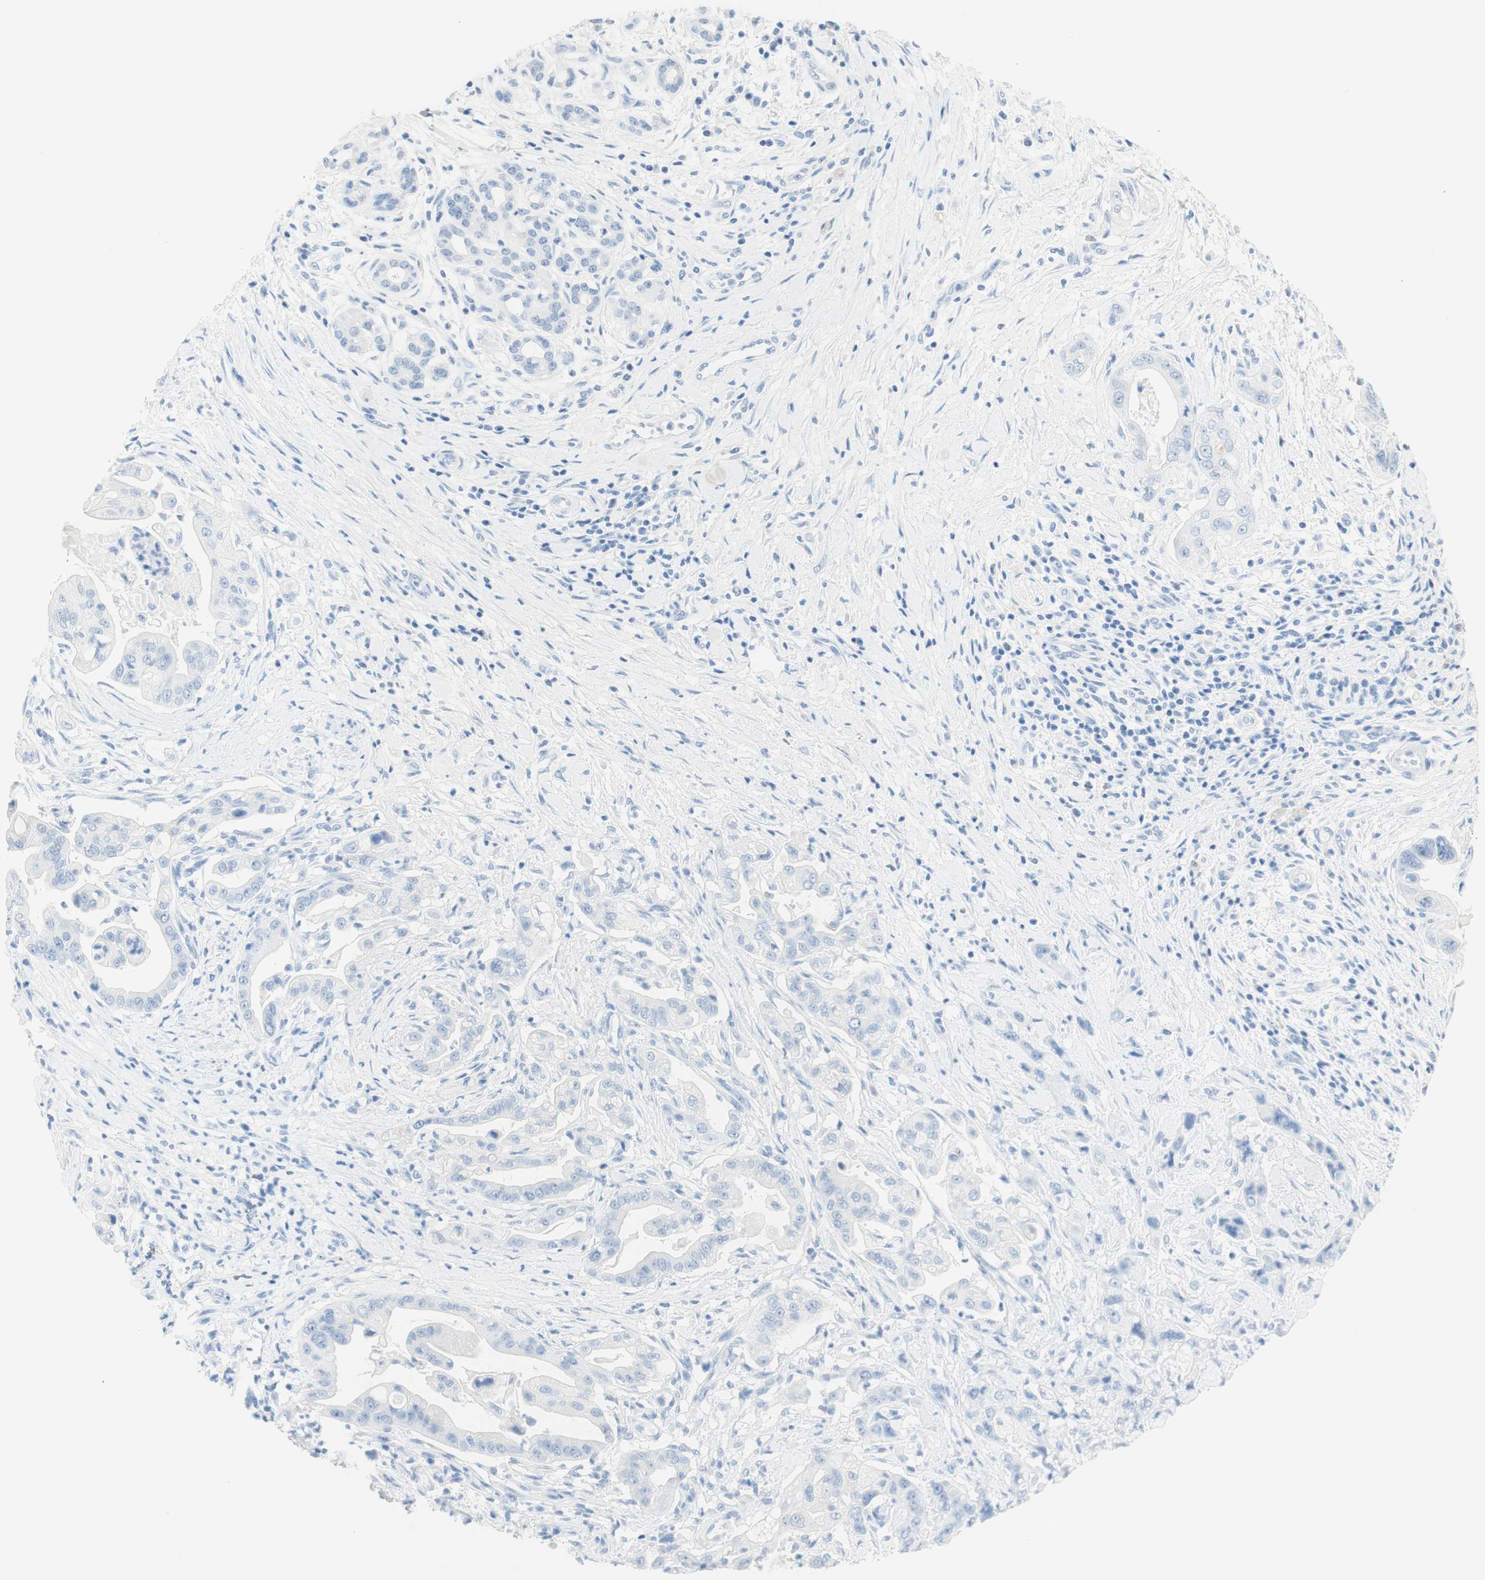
{"staining": {"intensity": "negative", "quantity": "none", "location": "none"}, "tissue": "pancreatic cancer", "cell_type": "Tumor cells", "image_type": "cancer", "snomed": [{"axis": "morphology", "description": "Adenocarcinoma, NOS"}, {"axis": "topography", "description": "Pancreas"}], "caption": "Immunohistochemical staining of pancreatic cancer demonstrates no significant staining in tumor cells. (Immunohistochemistry (ihc), brightfield microscopy, high magnification).", "gene": "TPO", "patient": {"sex": "female", "age": 75}}